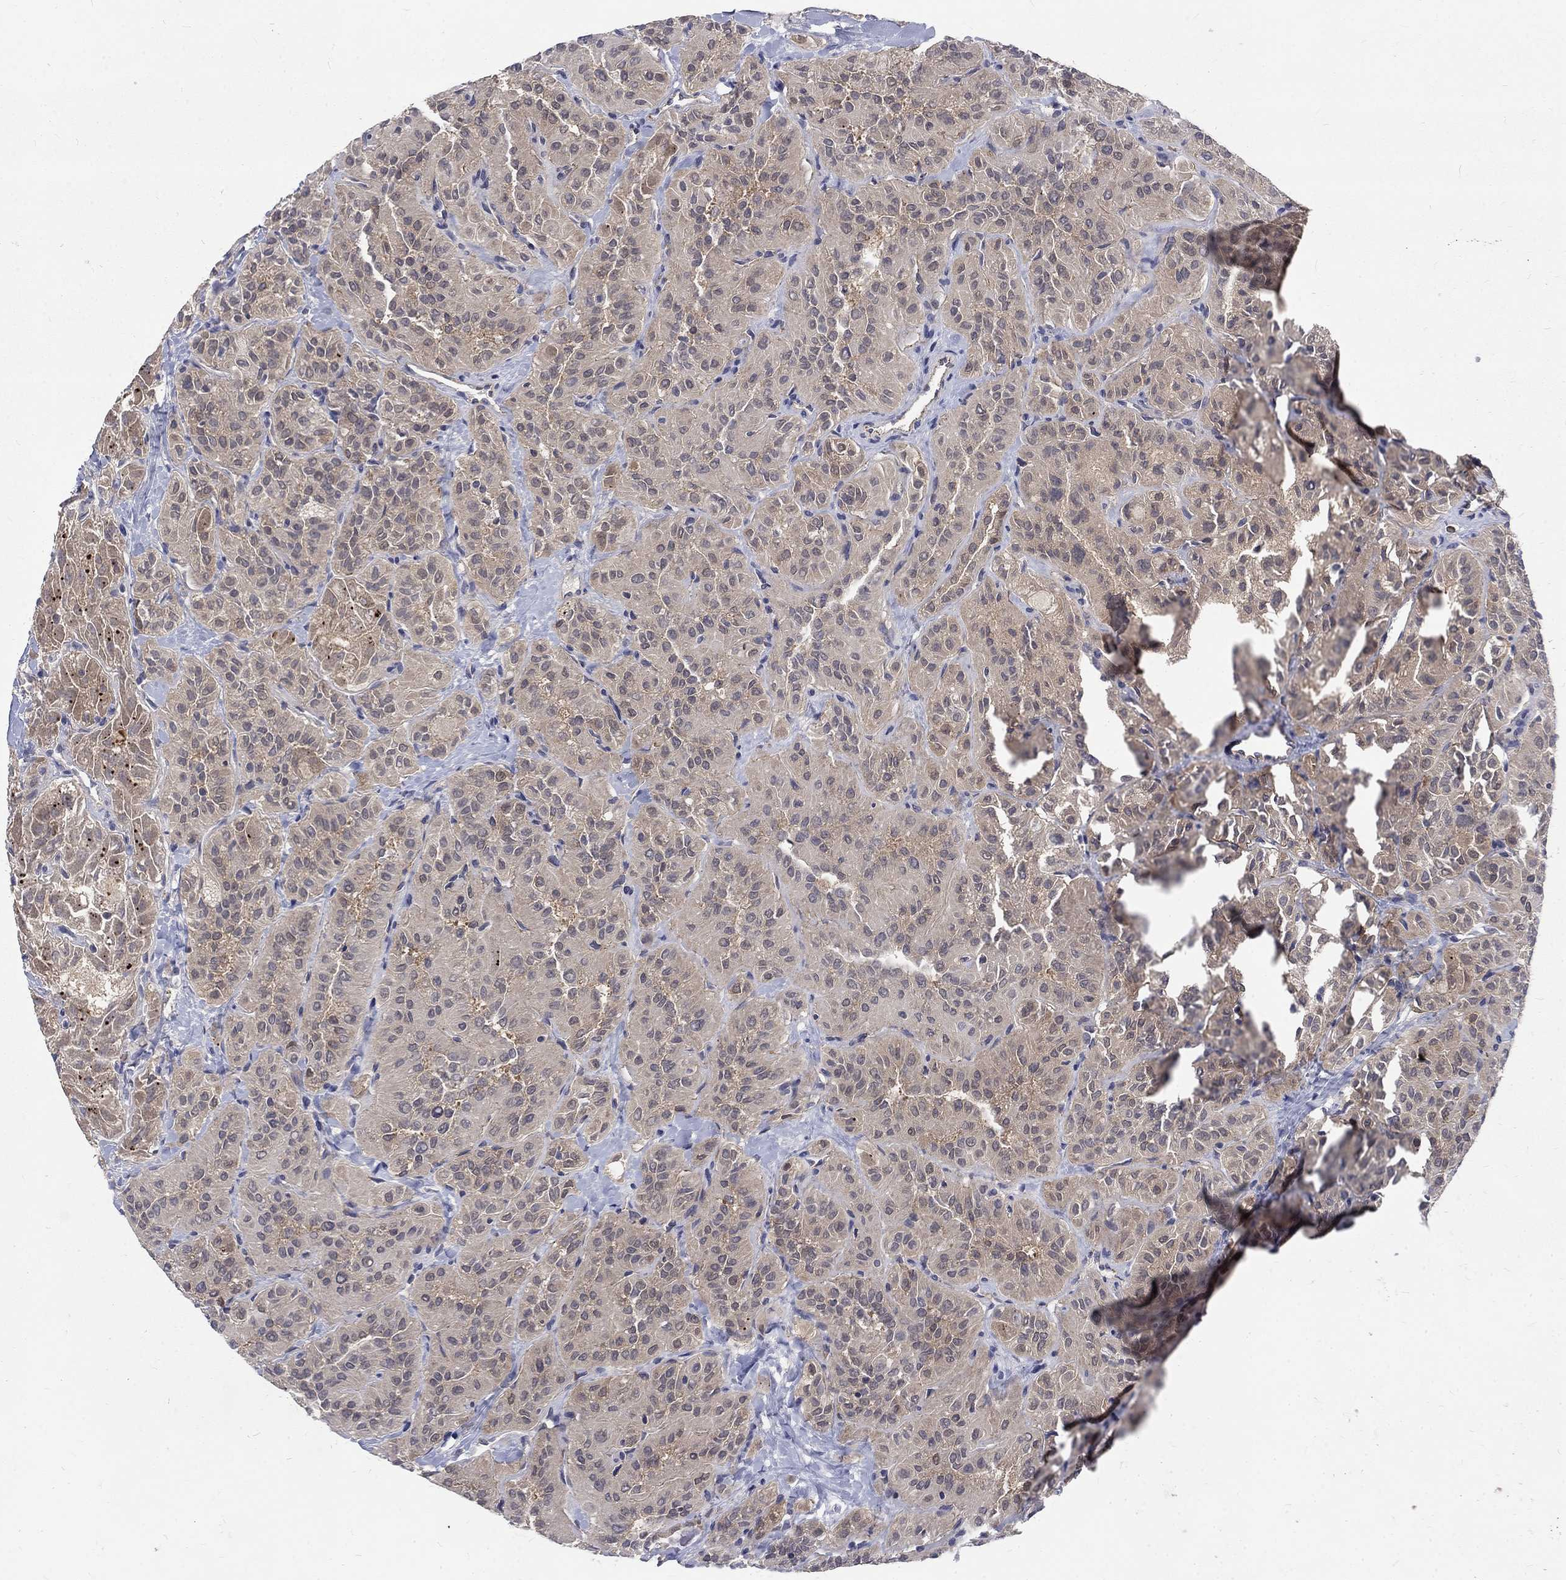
{"staining": {"intensity": "weak", "quantity": ">75%", "location": "cytoplasmic/membranous"}, "tissue": "thyroid cancer", "cell_type": "Tumor cells", "image_type": "cancer", "snomed": [{"axis": "morphology", "description": "Papillary adenocarcinoma, NOS"}, {"axis": "topography", "description": "Thyroid gland"}], "caption": "Thyroid cancer was stained to show a protein in brown. There is low levels of weak cytoplasmic/membranous expression in about >75% of tumor cells.", "gene": "PHKA1", "patient": {"sex": "female", "age": 45}}